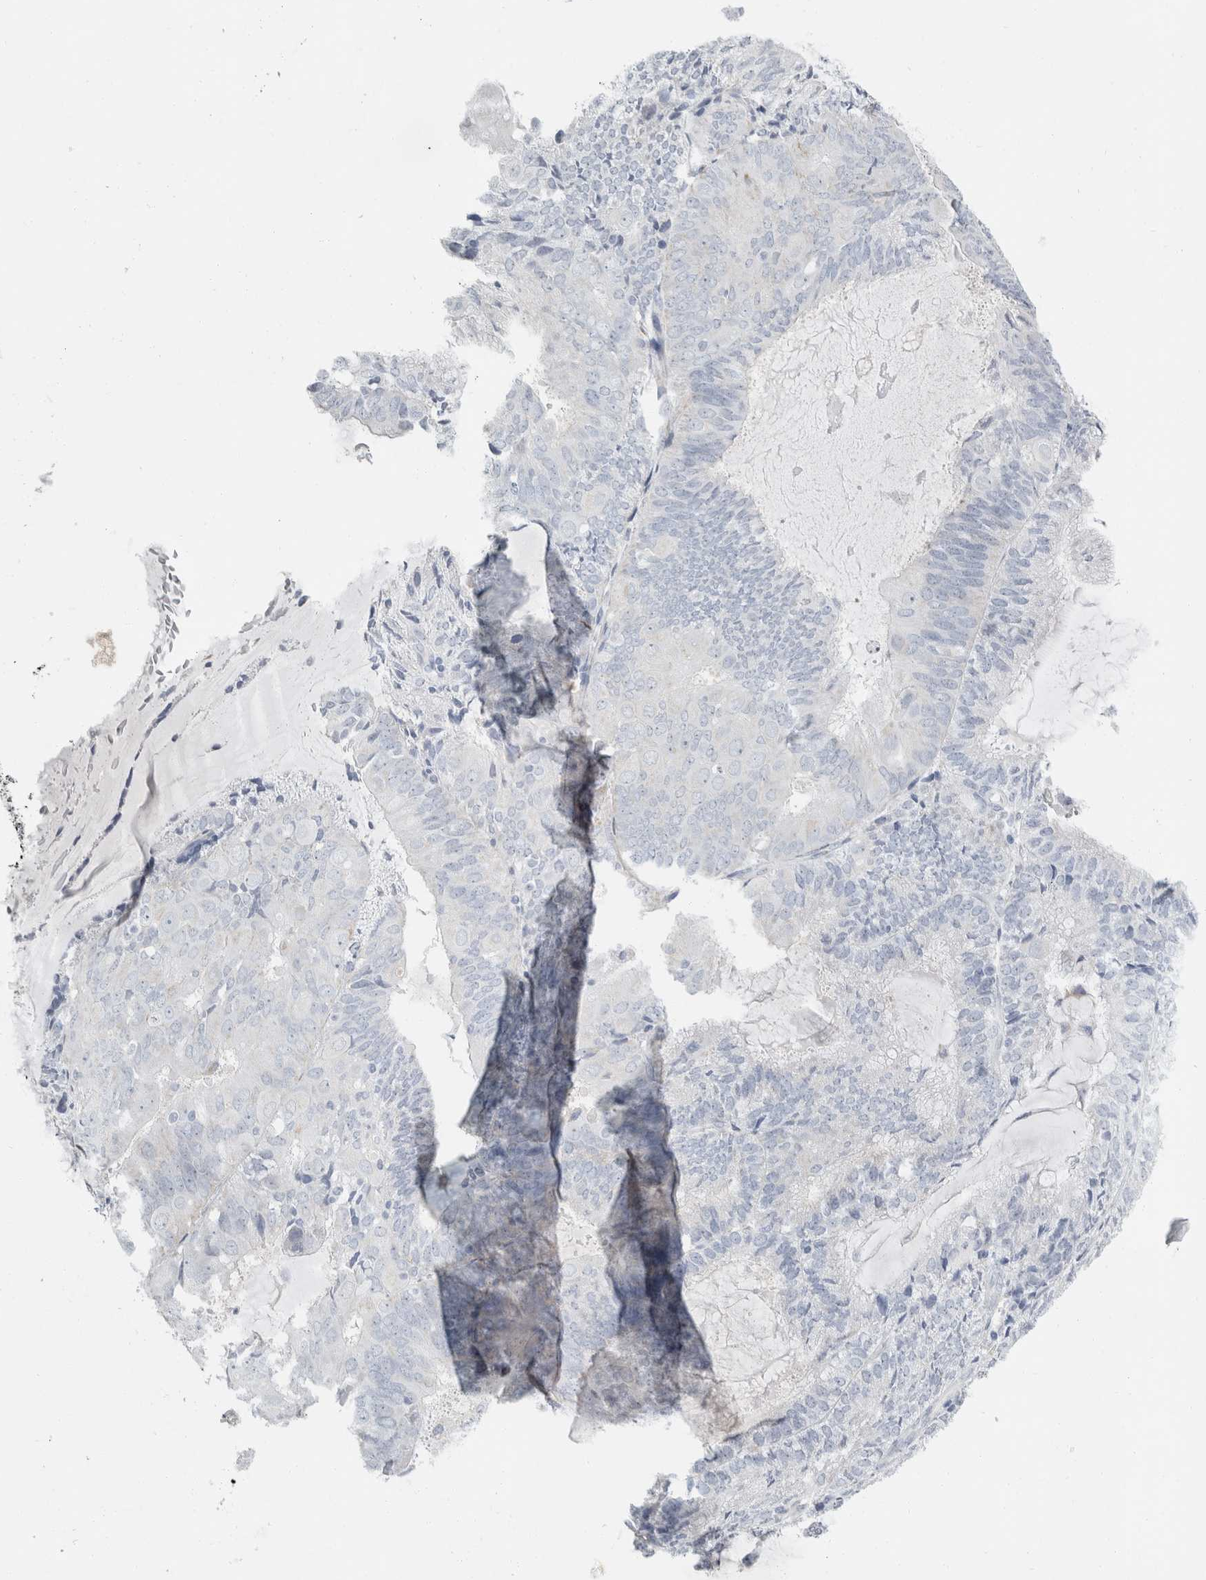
{"staining": {"intensity": "negative", "quantity": "none", "location": "none"}, "tissue": "endometrial cancer", "cell_type": "Tumor cells", "image_type": "cancer", "snomed": [{"axis": "morphology", "description": "Adenocarcinoma, NOS"}, {"axis": "topography", "description": "Endometrium"}], "caption": "The image shows no significant staining in tumor cells of endometrial adenocarcinoma. Nuclei are stained in blue.", "gene": "FXYD7", "patient": {"sex": "female", "age": 81}}